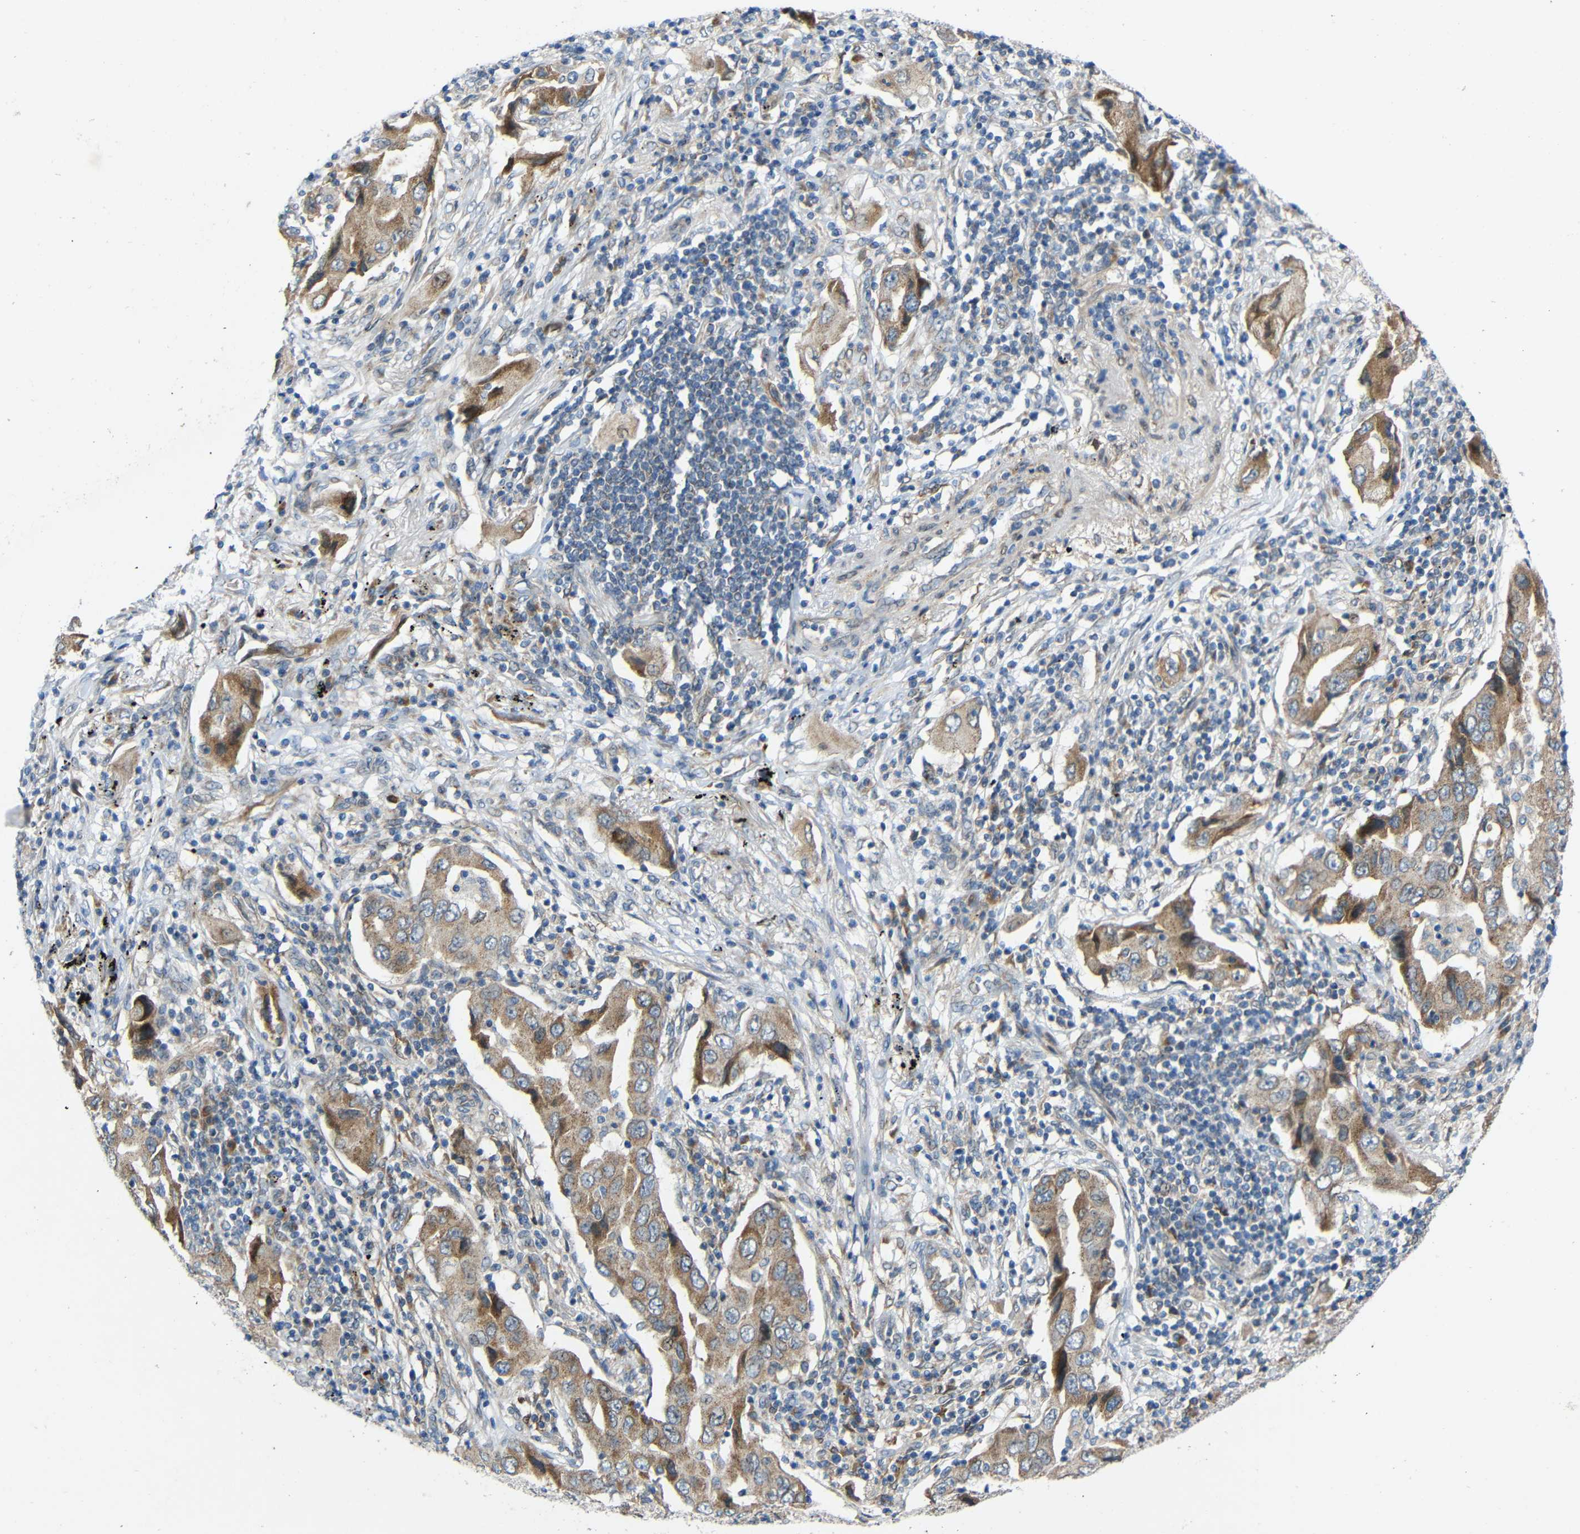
{"staining": {"intensity": "weak", "quantity": ">75%", "location": "cytoplasmic/membranous"}, "tissue": "lung cancer", "cell_type": "Tumor cells", "image_type": "cancer", "snomed": [{"axis": "morphology", "description": "Adenocarcinoma, NOS"}, {"axis": "topography", "description": "Lung"}], "caption": "Brown immunohistochemical staining in lung cancer (adenocarcinoma) reveals weak cytoplasmic/membranous staining in about >75% of tumor cells.", "gene": "TMEM25", "patient": {"sex": "female", "age": 65}}